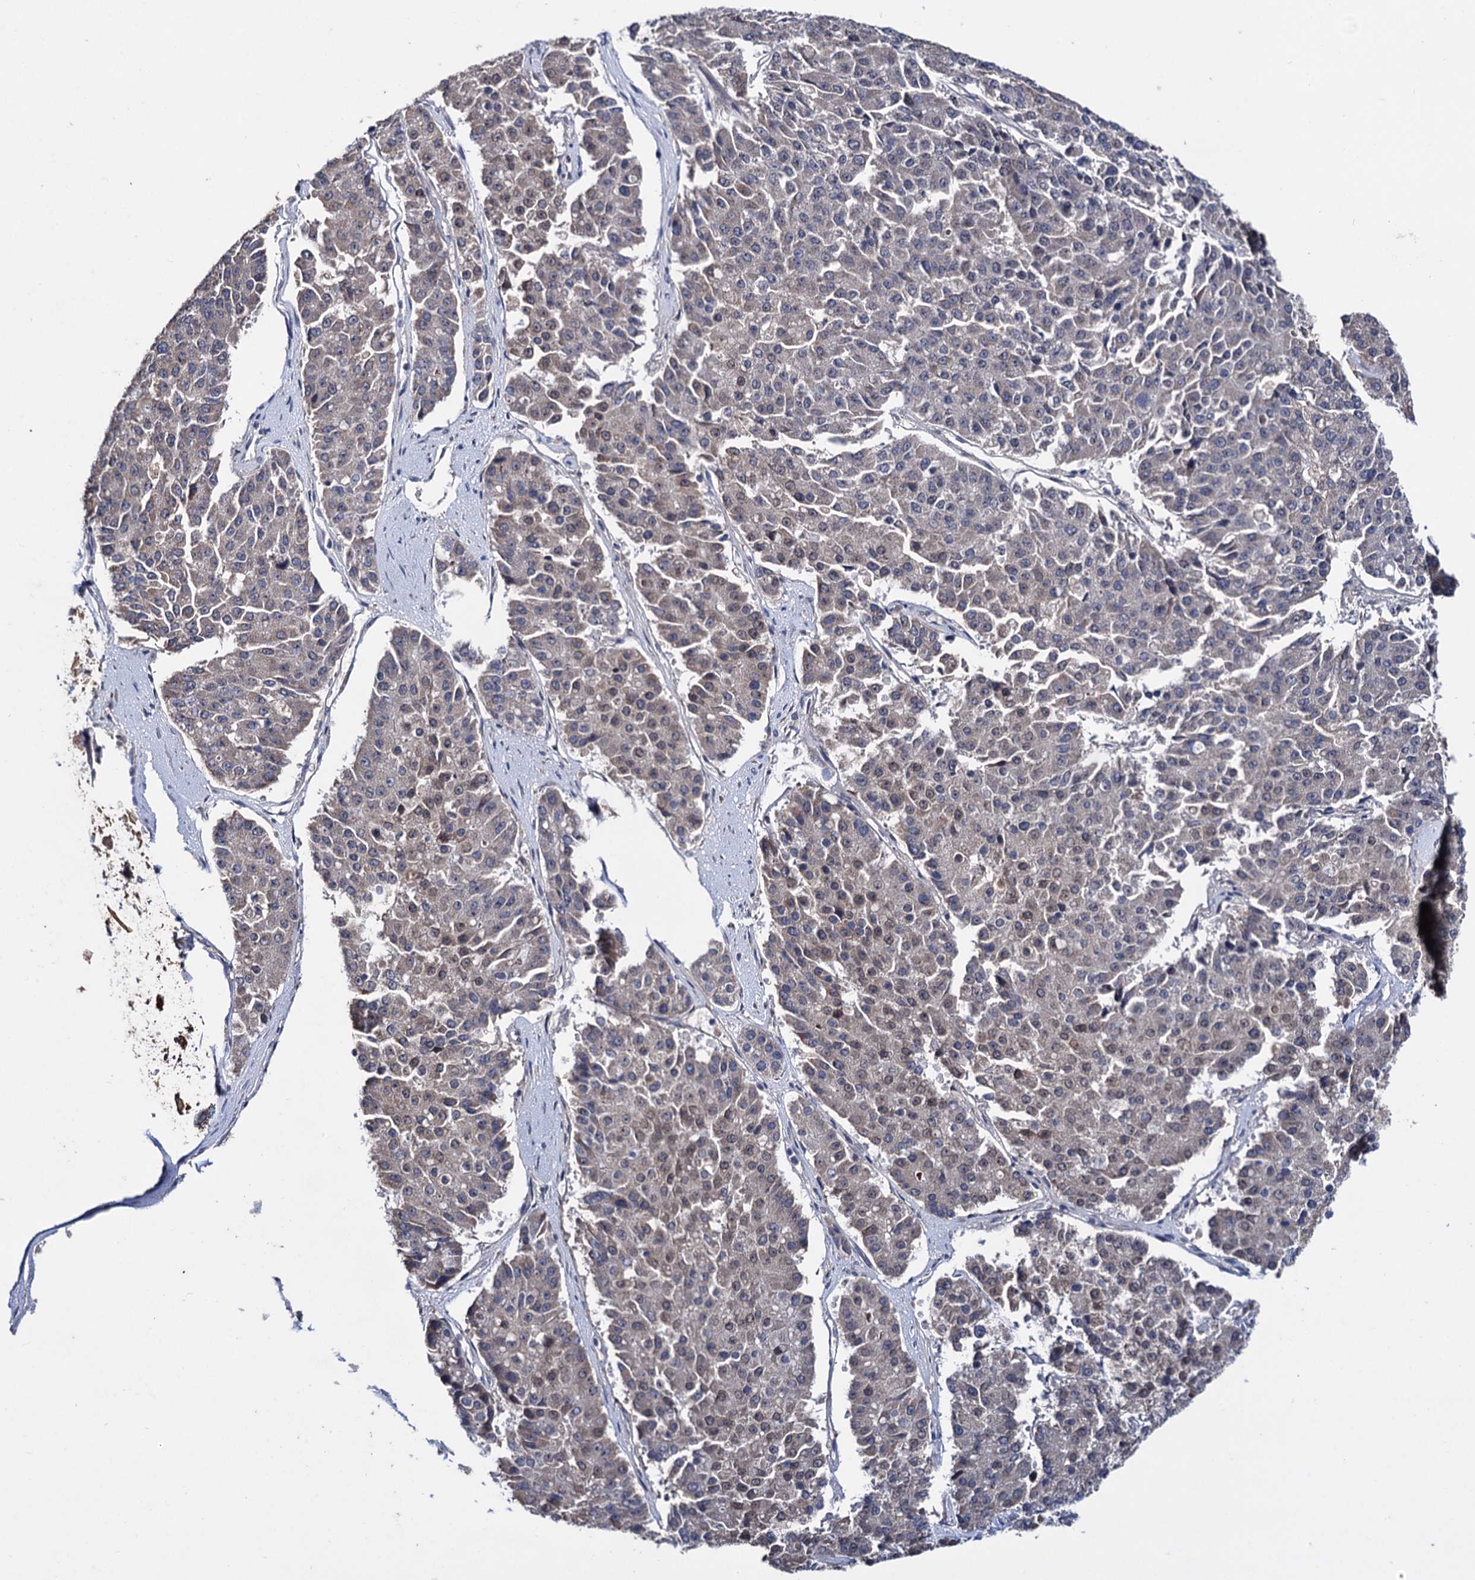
{"staining": {"intensity": "negative", "quantity": "none", "location": "none"}, "tissue": "pancreatic cancer", "cell_type": "Tumor cells", "image_type": "cancer", "snomed": [{"axis": "morphology", "description": "Adenocarcinoma, NOS"}, {"axis": "topography", "description": "Pancreas"}], "caption": "Protein analysis of pancreatic adenocarcinoma exhibits no significant expression in tumor cells.", "gene": "CLPB", "patient": {"sex": "male", "age": 50}}